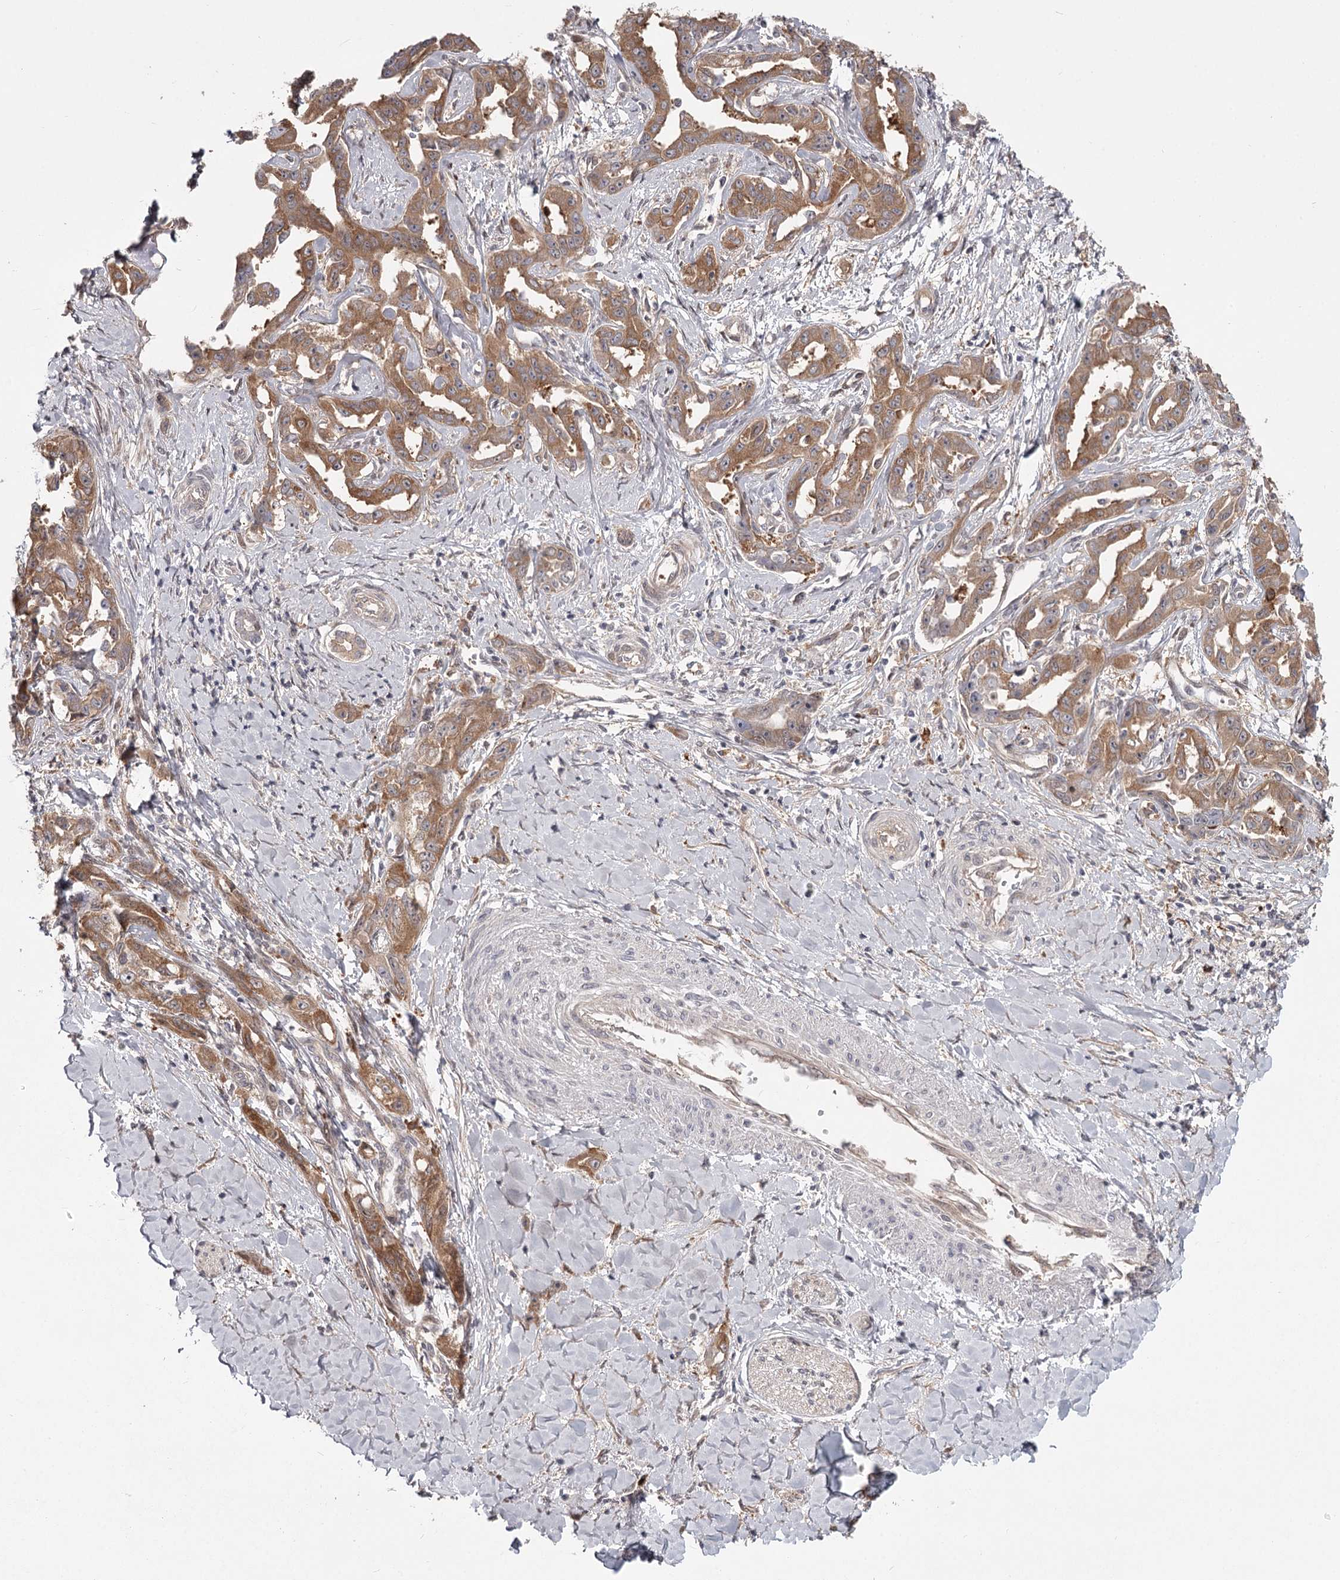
{"staining": {"intensity": "moderate", "quantity": ">75%", "location": "cytoplasmic/membranous"}, "tissue": "liver cancer", "cell_type": "Tumor cells", "image_type": "cancer", "snomed": [{"axis": "morphology", "description": "Cholangiocarcinoma"}, {"axis": "topography", "description": "Liver"}], "caption": "A photomicrograph of human liver cholangiocarcinoma stained for a protein displays moderate cytoplasmic/membranous brown staining in tumor cells. (DAB IHC with brightfield microscopy, high magnification).", "gene": "CCNG2", "patient": {"sex": "male", "age": 59}}